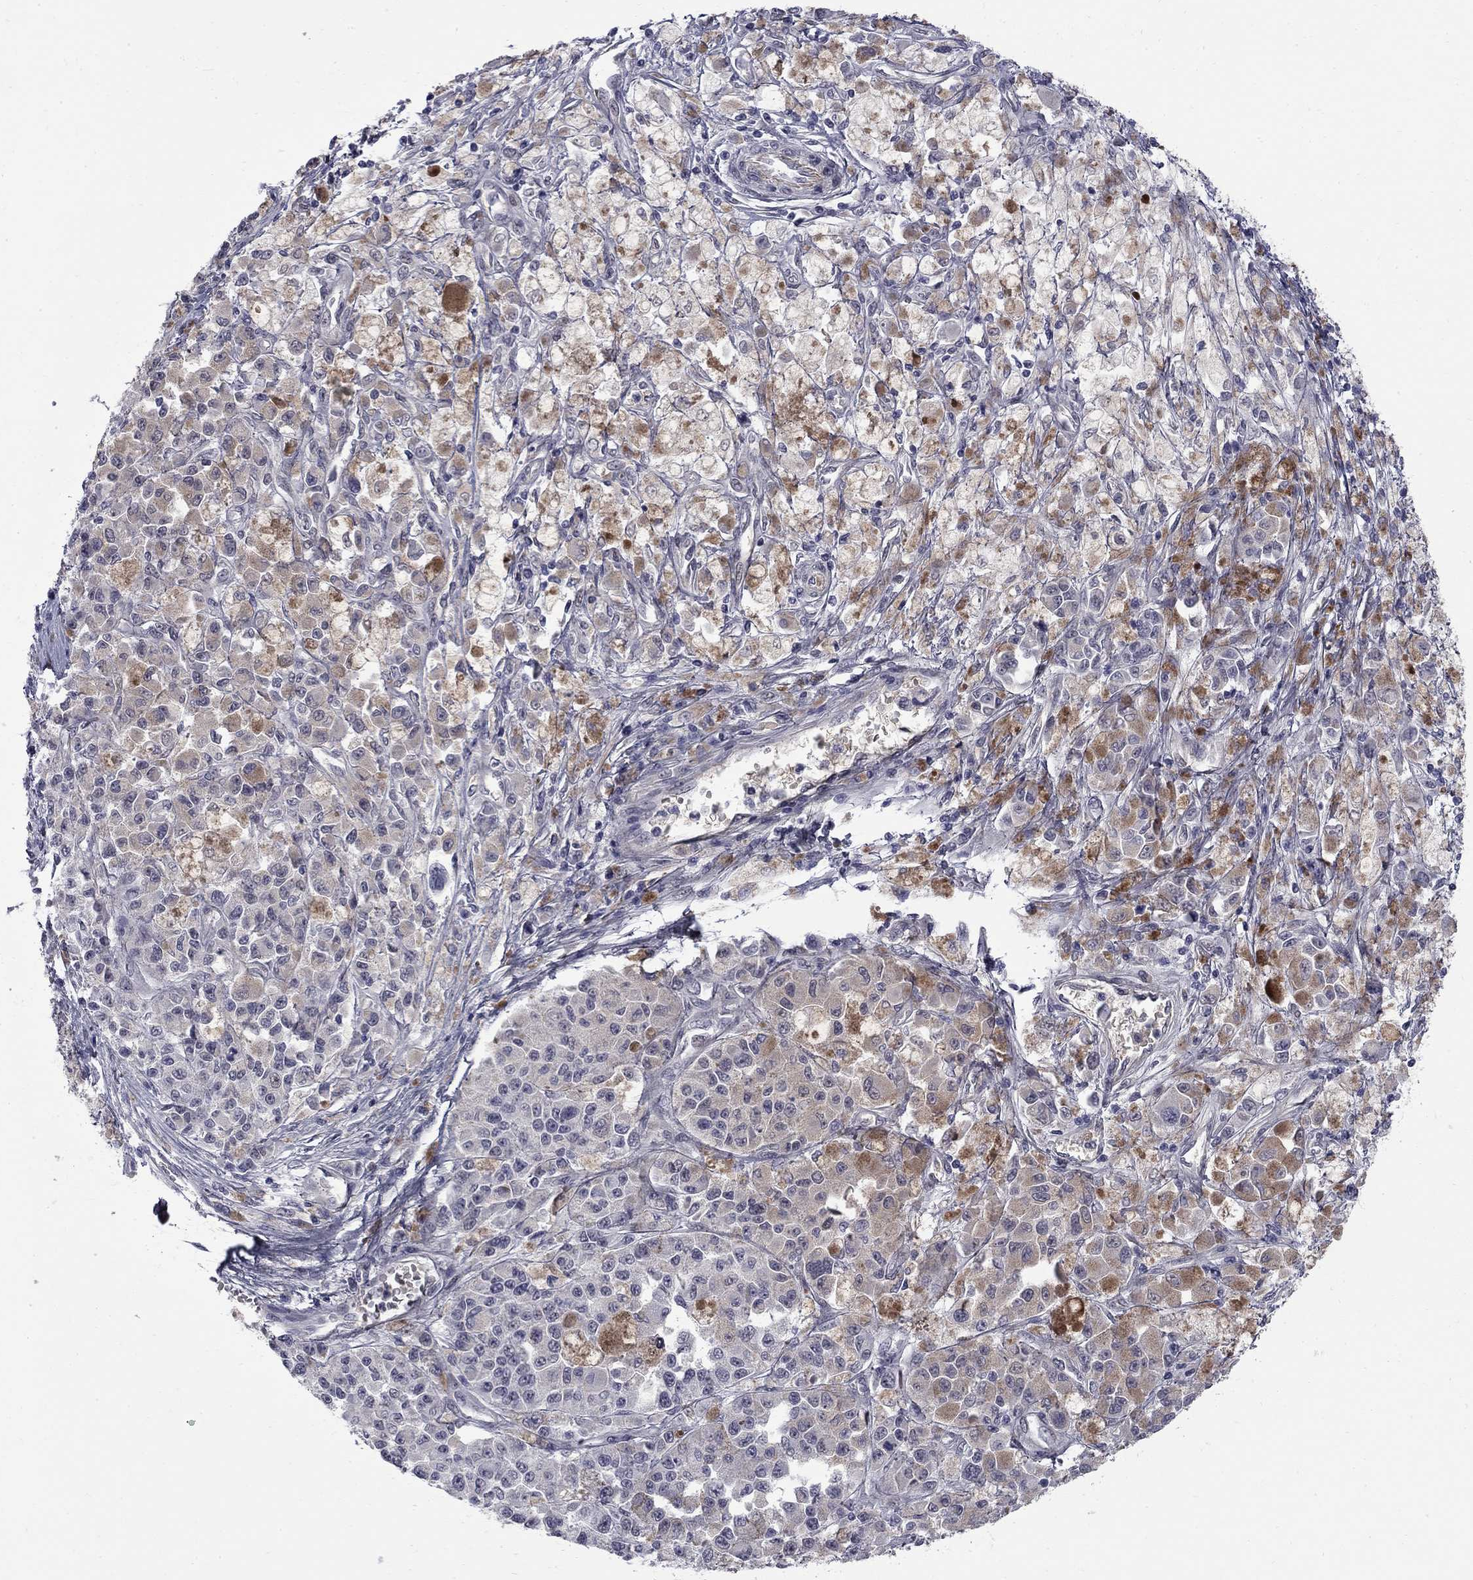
{"staining": {"intensity": "negative", "quantity": "none", "location": "none"}, "tissue": "melanoma", "cell_type": "Tumor cells", "image_type": "cancer", "snomed": [{"axis": "morphology", "description": "Malignant melanoma, NOS"}, {"axis": "topography", "description": "Skin"}], "caption": "This is an IHC micrograph of human melanoma. There is no positivity in tumor cells.", "gene": "HTR4", "patient": {"sex": "female", "age": 58}}